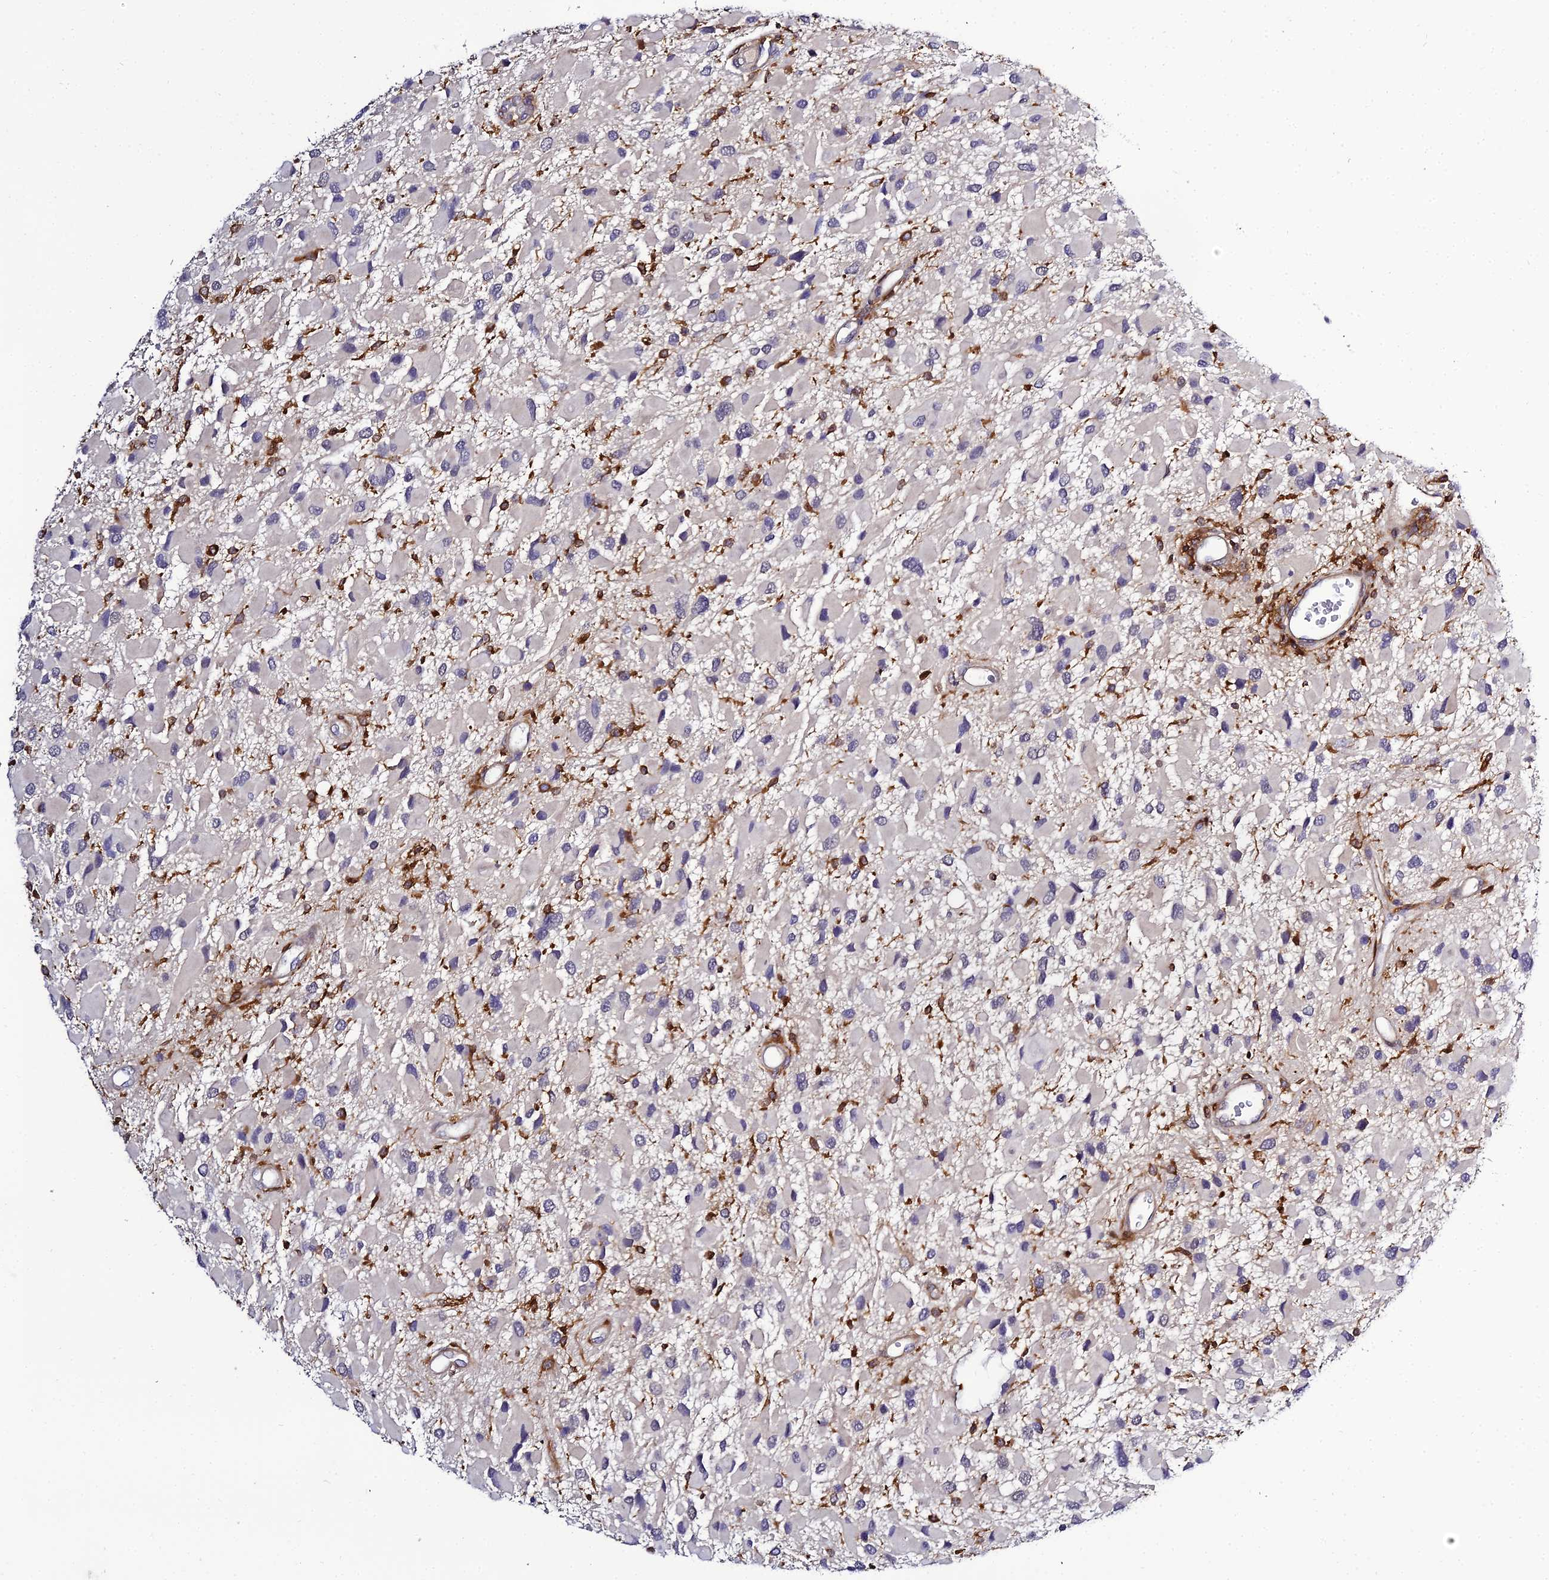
{"staining": {"intensity": "negative", "quantity": "none", "location": "none"}, "tissue": "glioma", "cell_type": "Tumor cells", "image_type": "cancer", "snomed": [{"axis": "morphology", "description": "Glioma, malignant, High grade"}, {"axis": "topography", "description": "Brain"}], "caption": "Immunohistochemistry (IHC) histopathology image of neoplastic tissue: human glioma stained with DAB demonstrates no significant protein expression in tumor cells.", "gene": "IL4I1", "patient": {"sex": "male", "age": 53}}